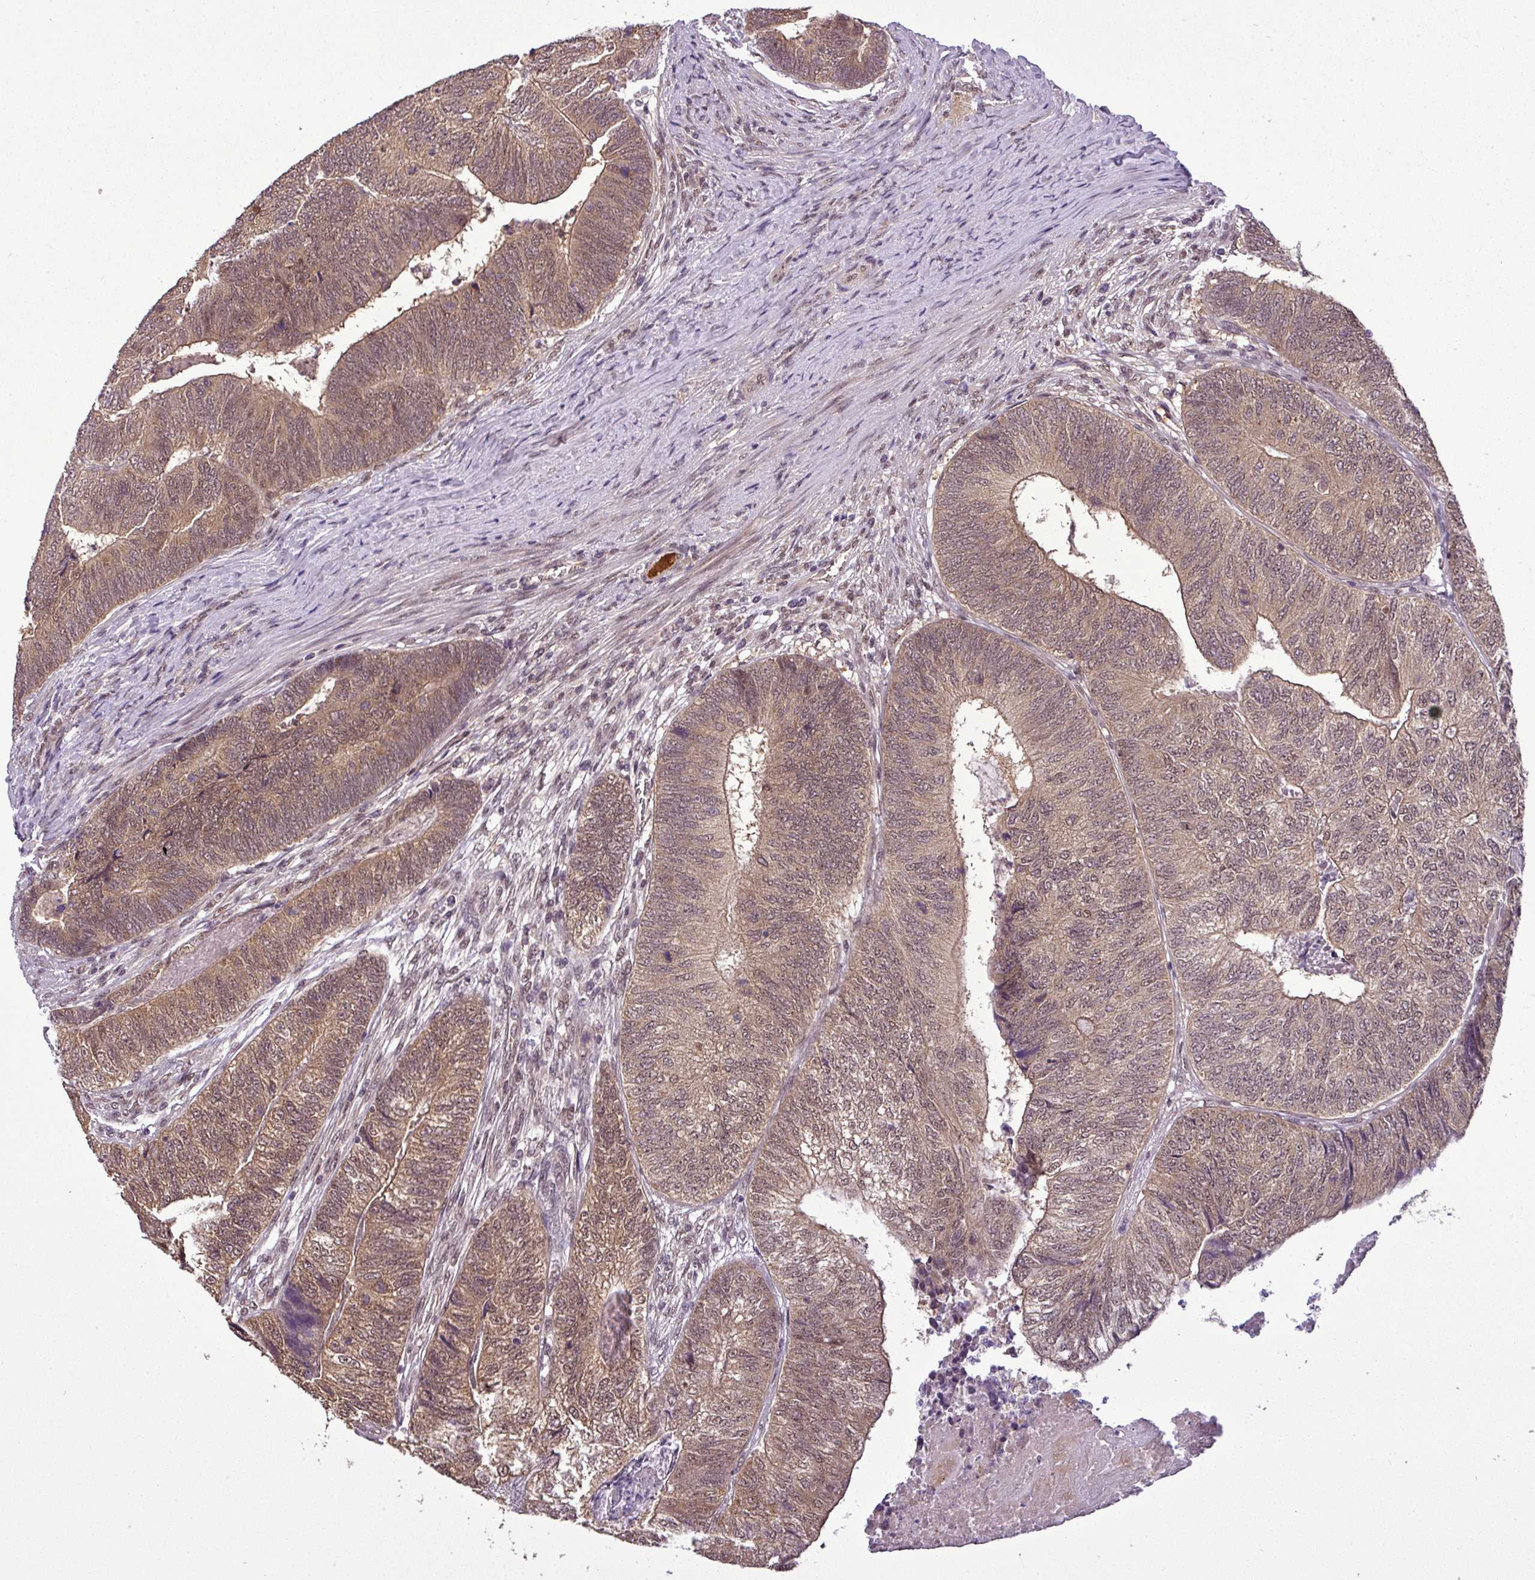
{"staining": {"intensity": "moderate", "quantity": ">75%", "location": "cytoplasmic/membranous,nuclear"}, "tissue": "colorectal cancer", "cell_type": "Tumor cells", "image_type": "cancer", "snomed": [{"axis": "morphology", "description": "Adenocarcinoma, NOS"}, {"axis": "topography", "description": "Colon"}], "caption": "Colorectal cancer was stained to show a protein in brown. There is medium levels of moderate cytoplasmic/membranous and nuclear positivity in approximately >75% of tumor cells.", "gene": "MFHAS1", "patient": {"sex": "female", "age": 67}}